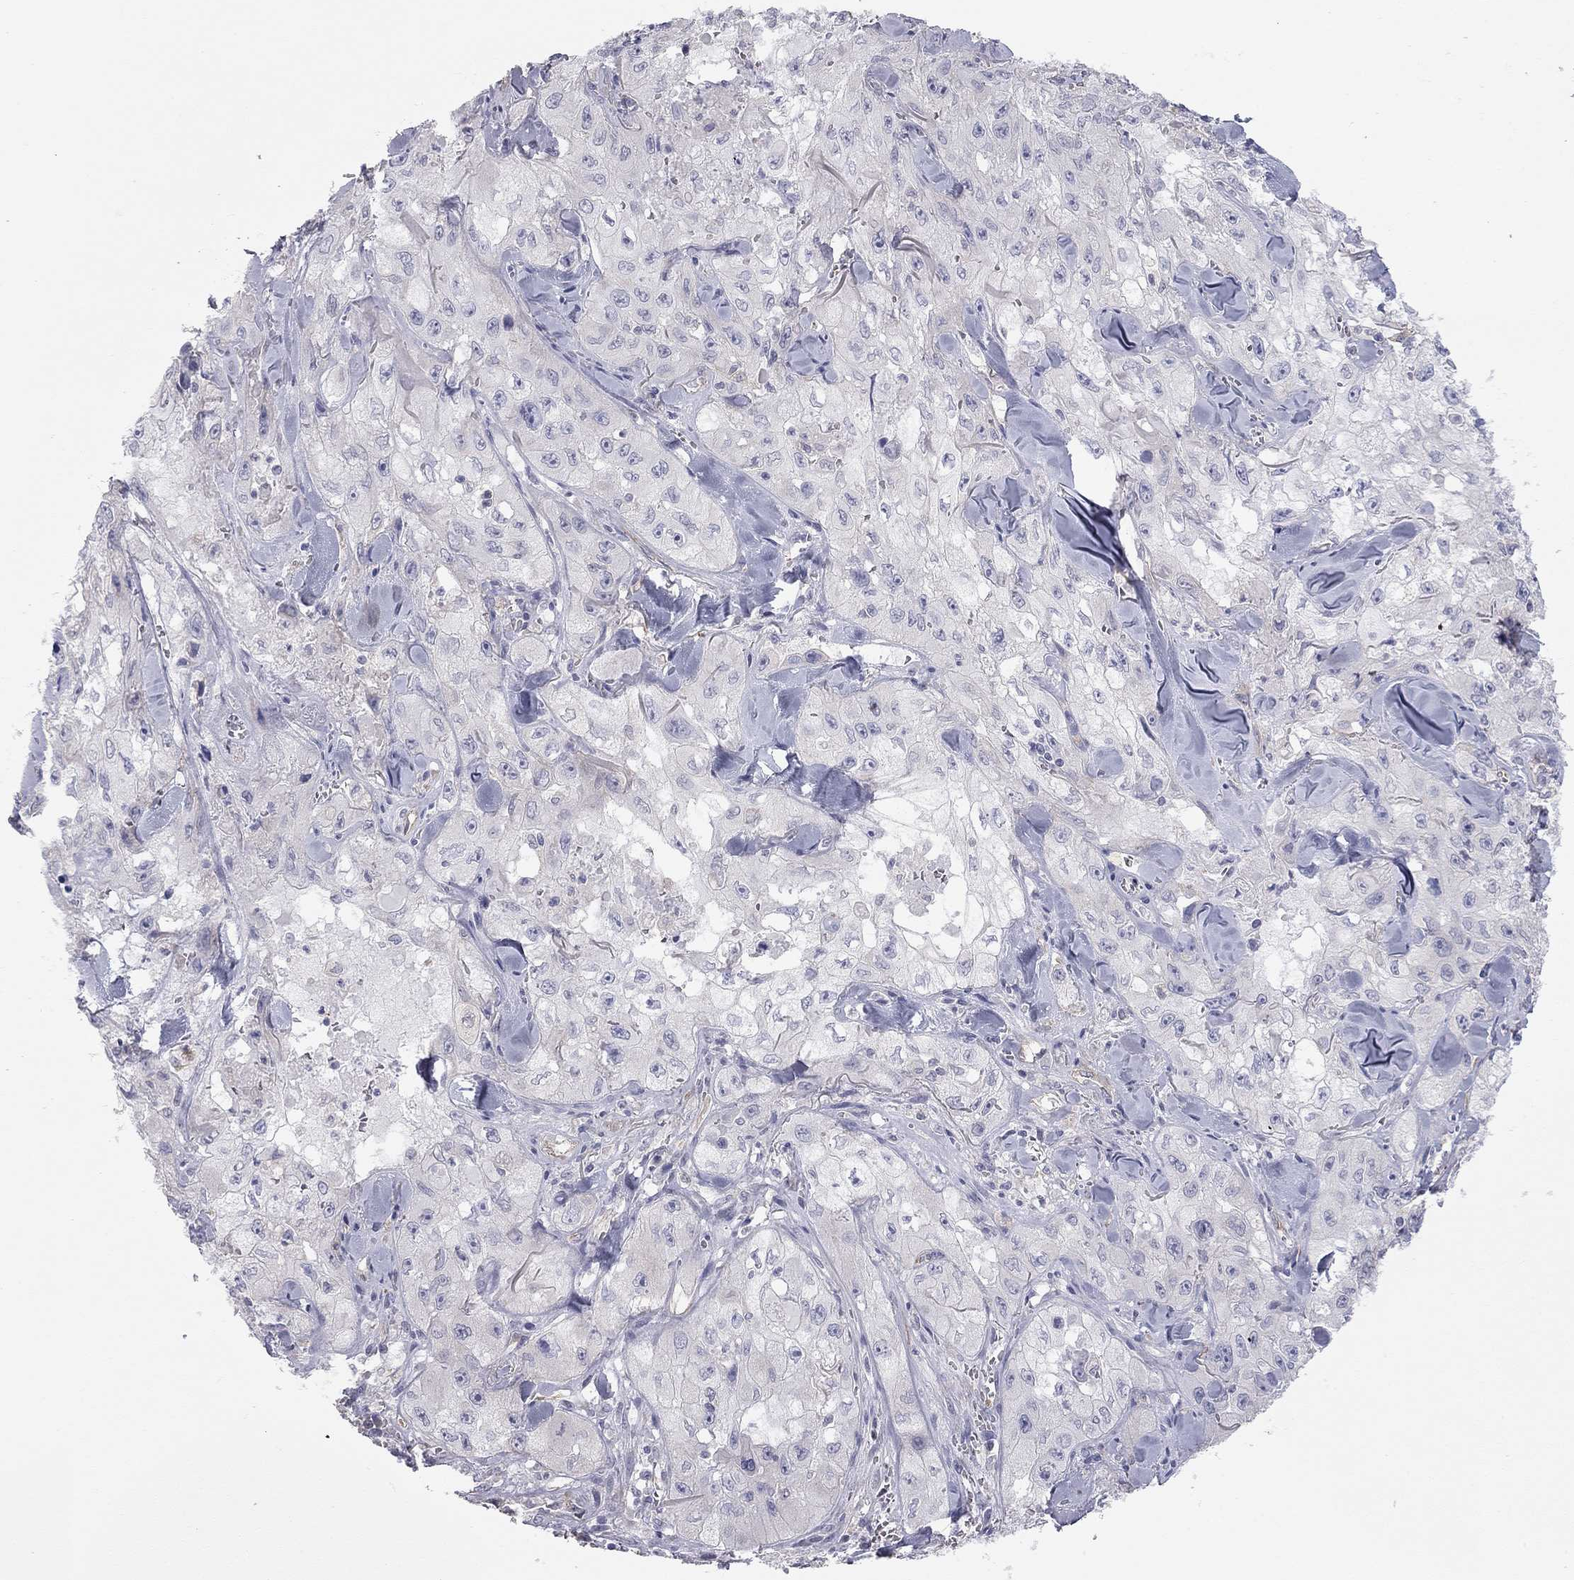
{"staining": {"intensity": "weak", "quantity": "<25%", "location": "cytoplasmic/membranous"}, "tissue": "skin cancer", "cell_type": "Tumor cells", "image_type": "cancer", "snomed": [{"axis": "morphology", "description": "Squamous cell carcinoma, NOS"}, {"axis": "topography", "description": "Skin"}, {"axis": "topography", "description": "Subcutis"}], "caption": "This is a micrograph of immunohistochemistry staining of skin cancer (squamous cell carcinoma), which shows no positivity in tumor cells. (Stains: DAB IHC with hematoxylin counter stain, Microscopy: brightfield microscopy at high magnification).", "gene": "GPRC5B", "patient": {"sex": "male", "age": 73}}